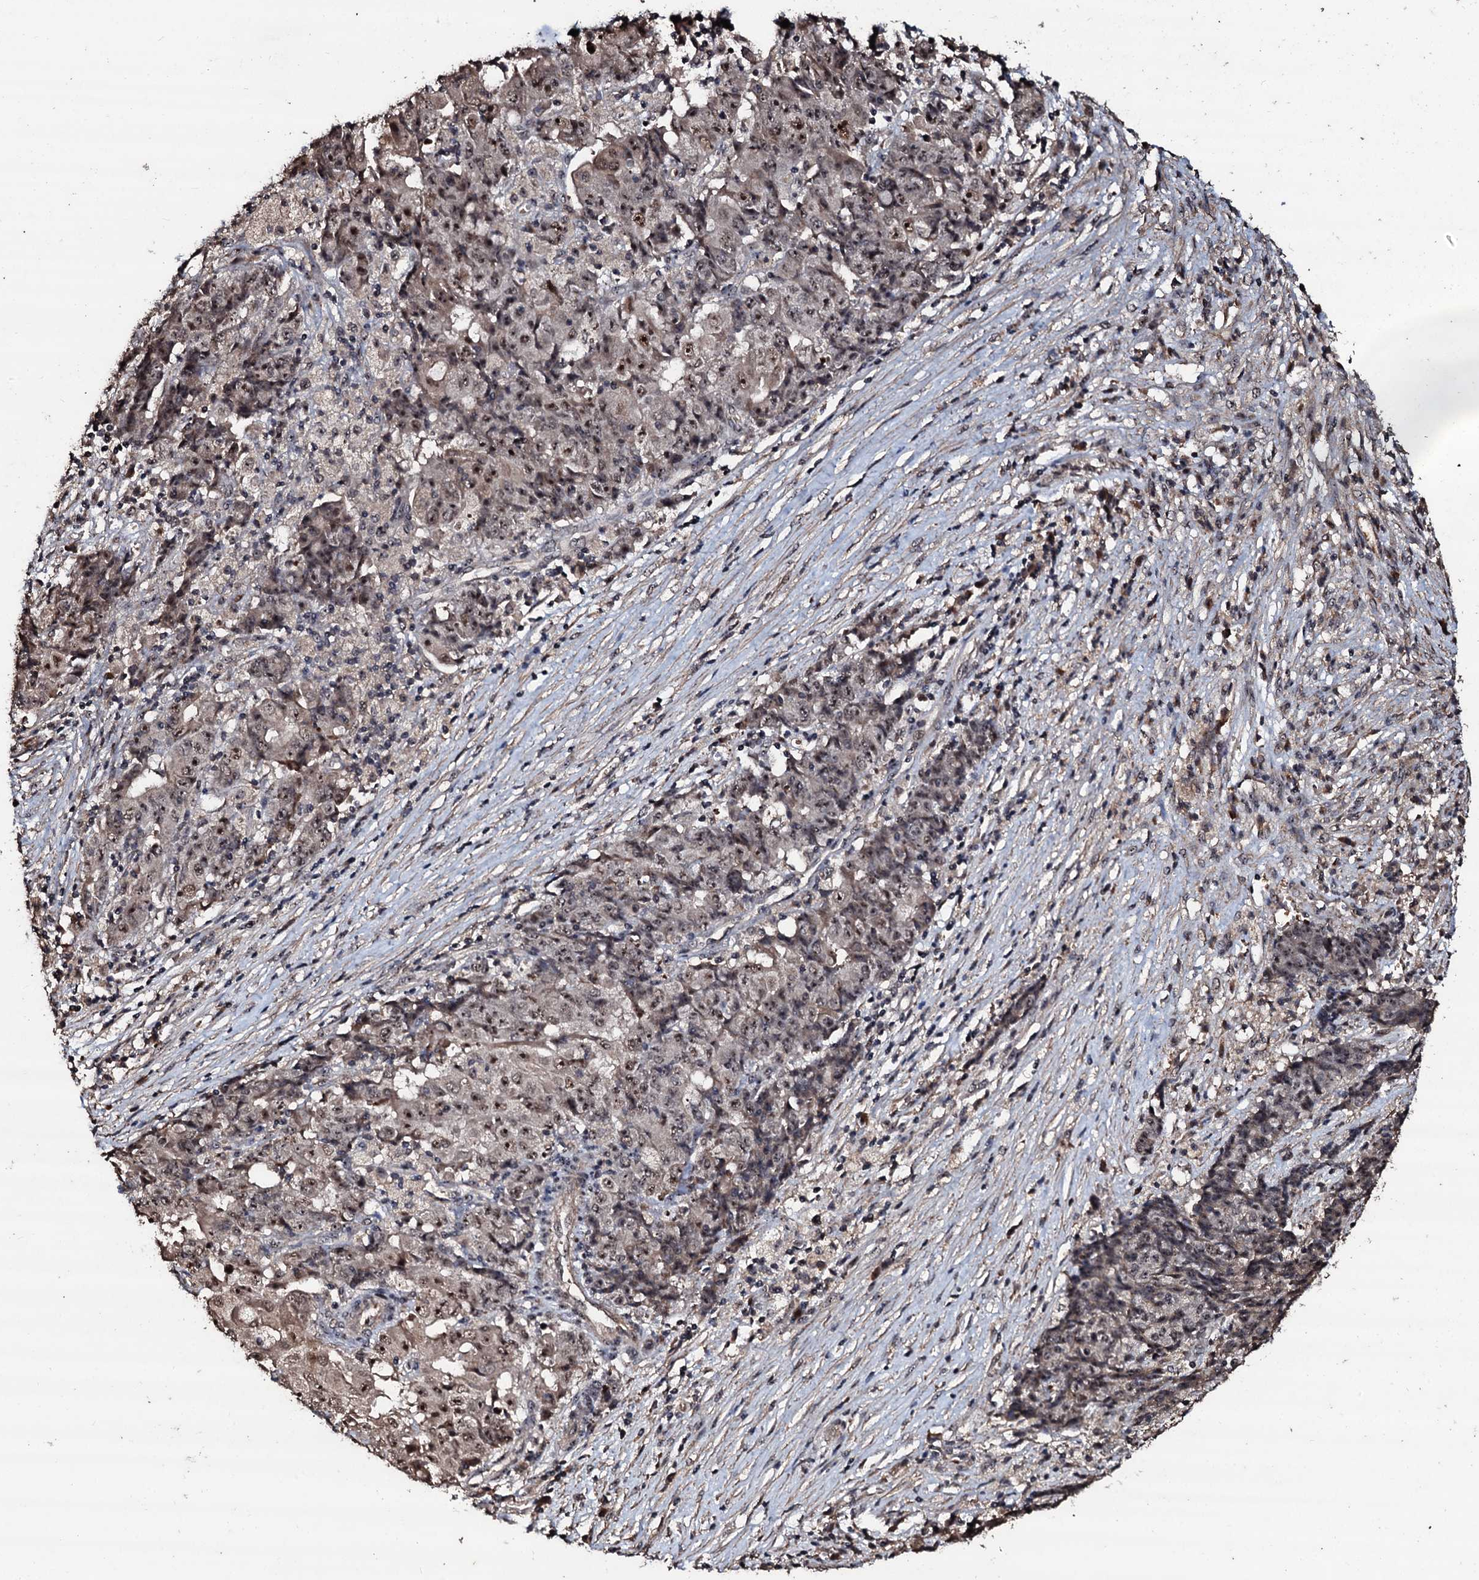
{"staining": {"intensity": "moderate", "quantity": ">75%", "location": "nuclear"}, "tissue": "ovarian cancer", "cell_type": "Tumor cells", "image_type": "cancer", "snomed": [{"axis": "morphology", "description": "Carcinoma, endometroid"}, {"axis": "topography", "description": "Ovary"}], "caption": "Tumor cells exhibit moderate nuclear expression in about >75% of cells in ovarian cancer (endometroid carcinoma). The protein is stained brown, and the nuclei are stained in blue (DAB IHC with brightfield microscopy, high magnification).", "gene": "SUPT7L", "patient": {"sex": "female", "age": 42}}